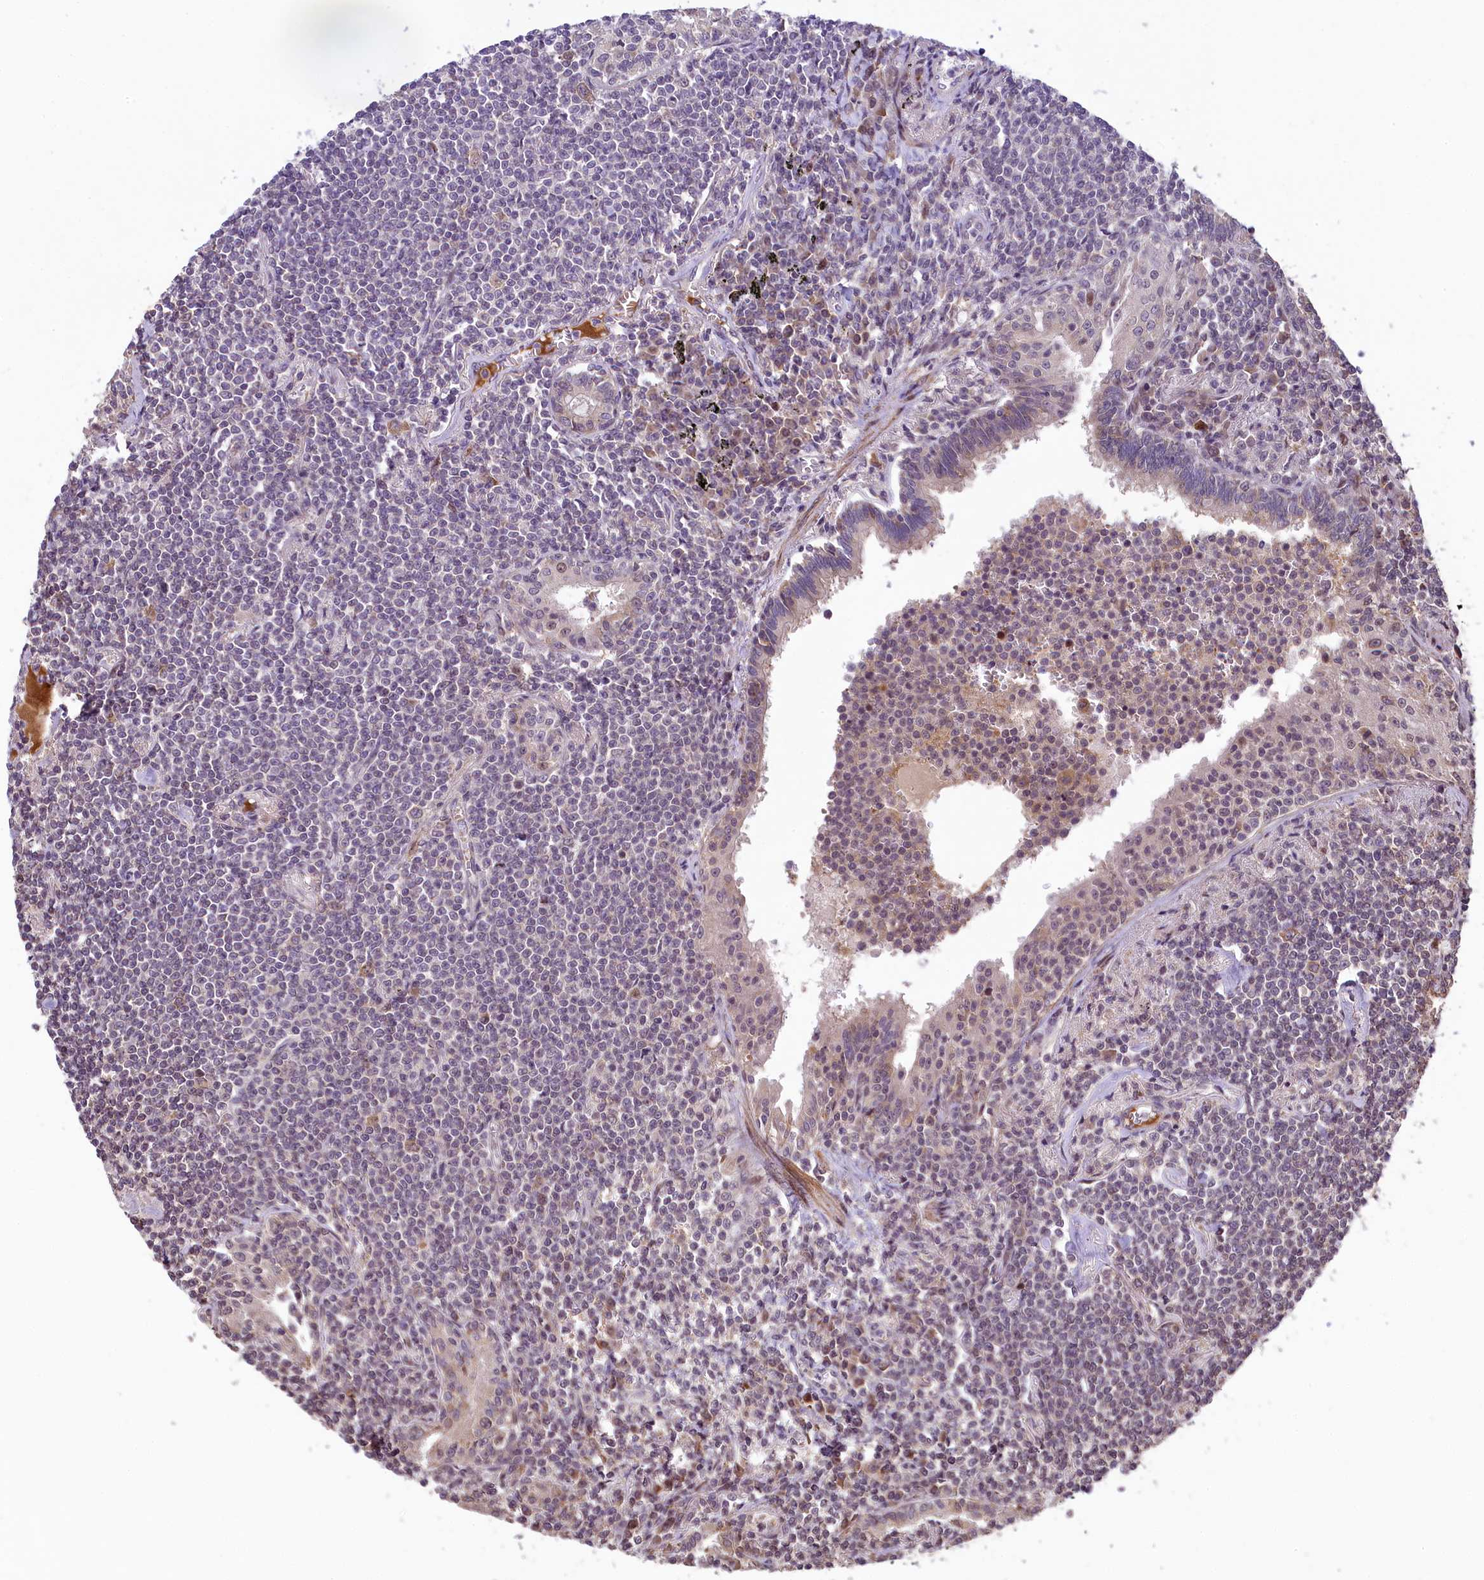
{"staining": {"intensity": "negative", "quantity": "none", "location": "none"}, "tissue": "lymphoma", "cell_type": "Tumor cells", "image_type": "cancer", "snomed": [{"axis": "morphology", "description": "Malignant lymphoma, non-Hodgkin's type, Low grade"}, {"axis": "topography", "description": "Lung"}], "caption": "A high-resolution histopathology image shows immunohistochemistry (IHC) staining of lymphoma, which displays no significant expression in tumor cells.", "gene": "RBBP8", "patient": {"sex": "female", "age": 71}}